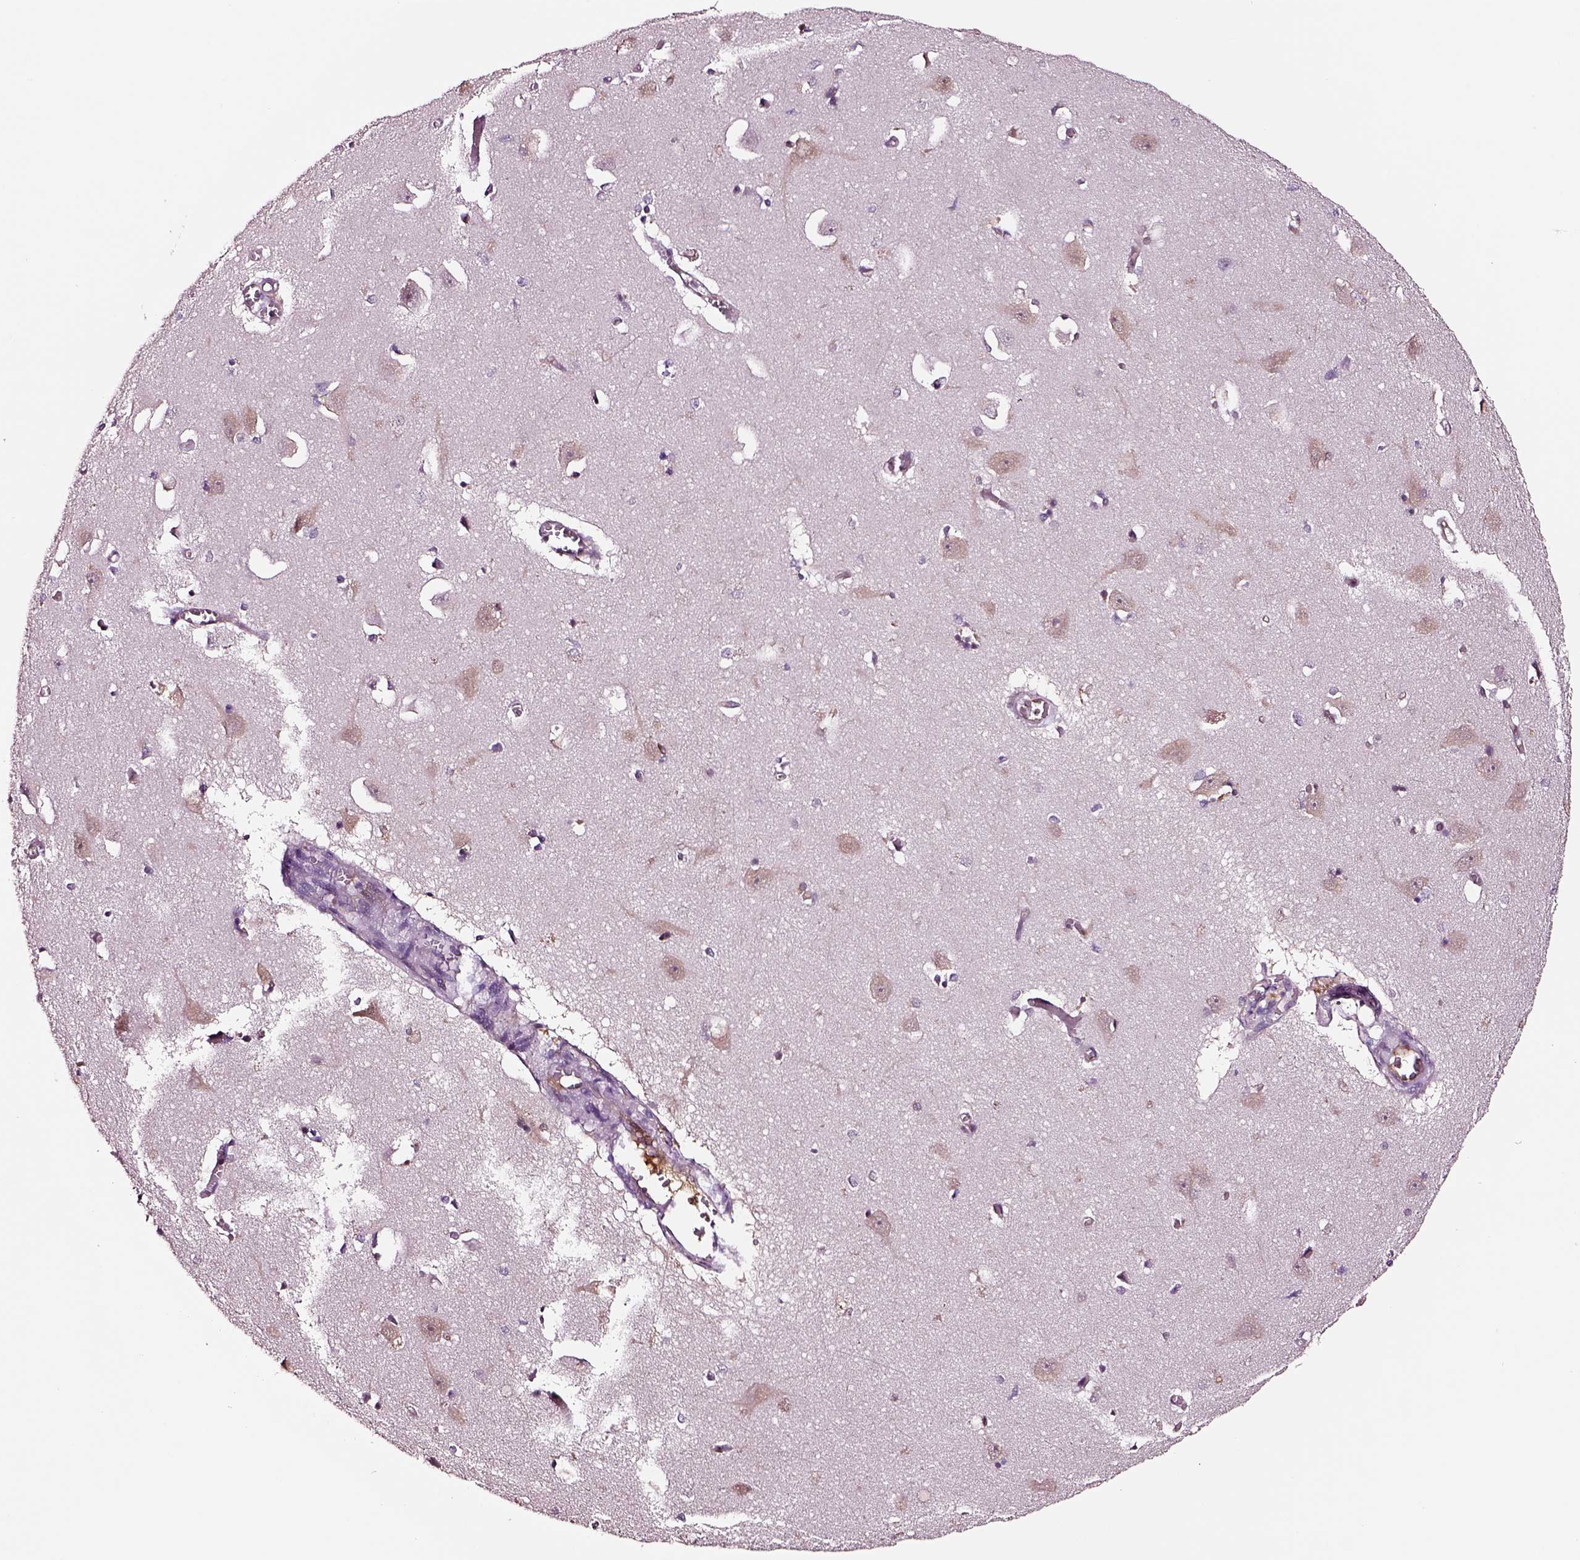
{"staining": {"intensity": "negative", "quantity": "none", "location": "none"}, "tissue": "caudate", "cell_type": "Glial cells", "image_type": "normal", "snomed": [{"axis": "morphology", "description": "Normal tissue, NOS"}, {"axis": "topography", "description": "Lateral ventricle wall"}, {"axis": "topography", "description": "Hippocampus"}], "caption": "Immunohistochemistry micrograph of normal caudate: caudate stained with DAB displays no significant protein staining in glial cells. (Brightfield microscopy of DAB (3,3'-diaminobenzidine) immunohistochemistry (IHC) at high magnification).", "gene": "TF", "patient": {"sex": "female", "age": 63}}